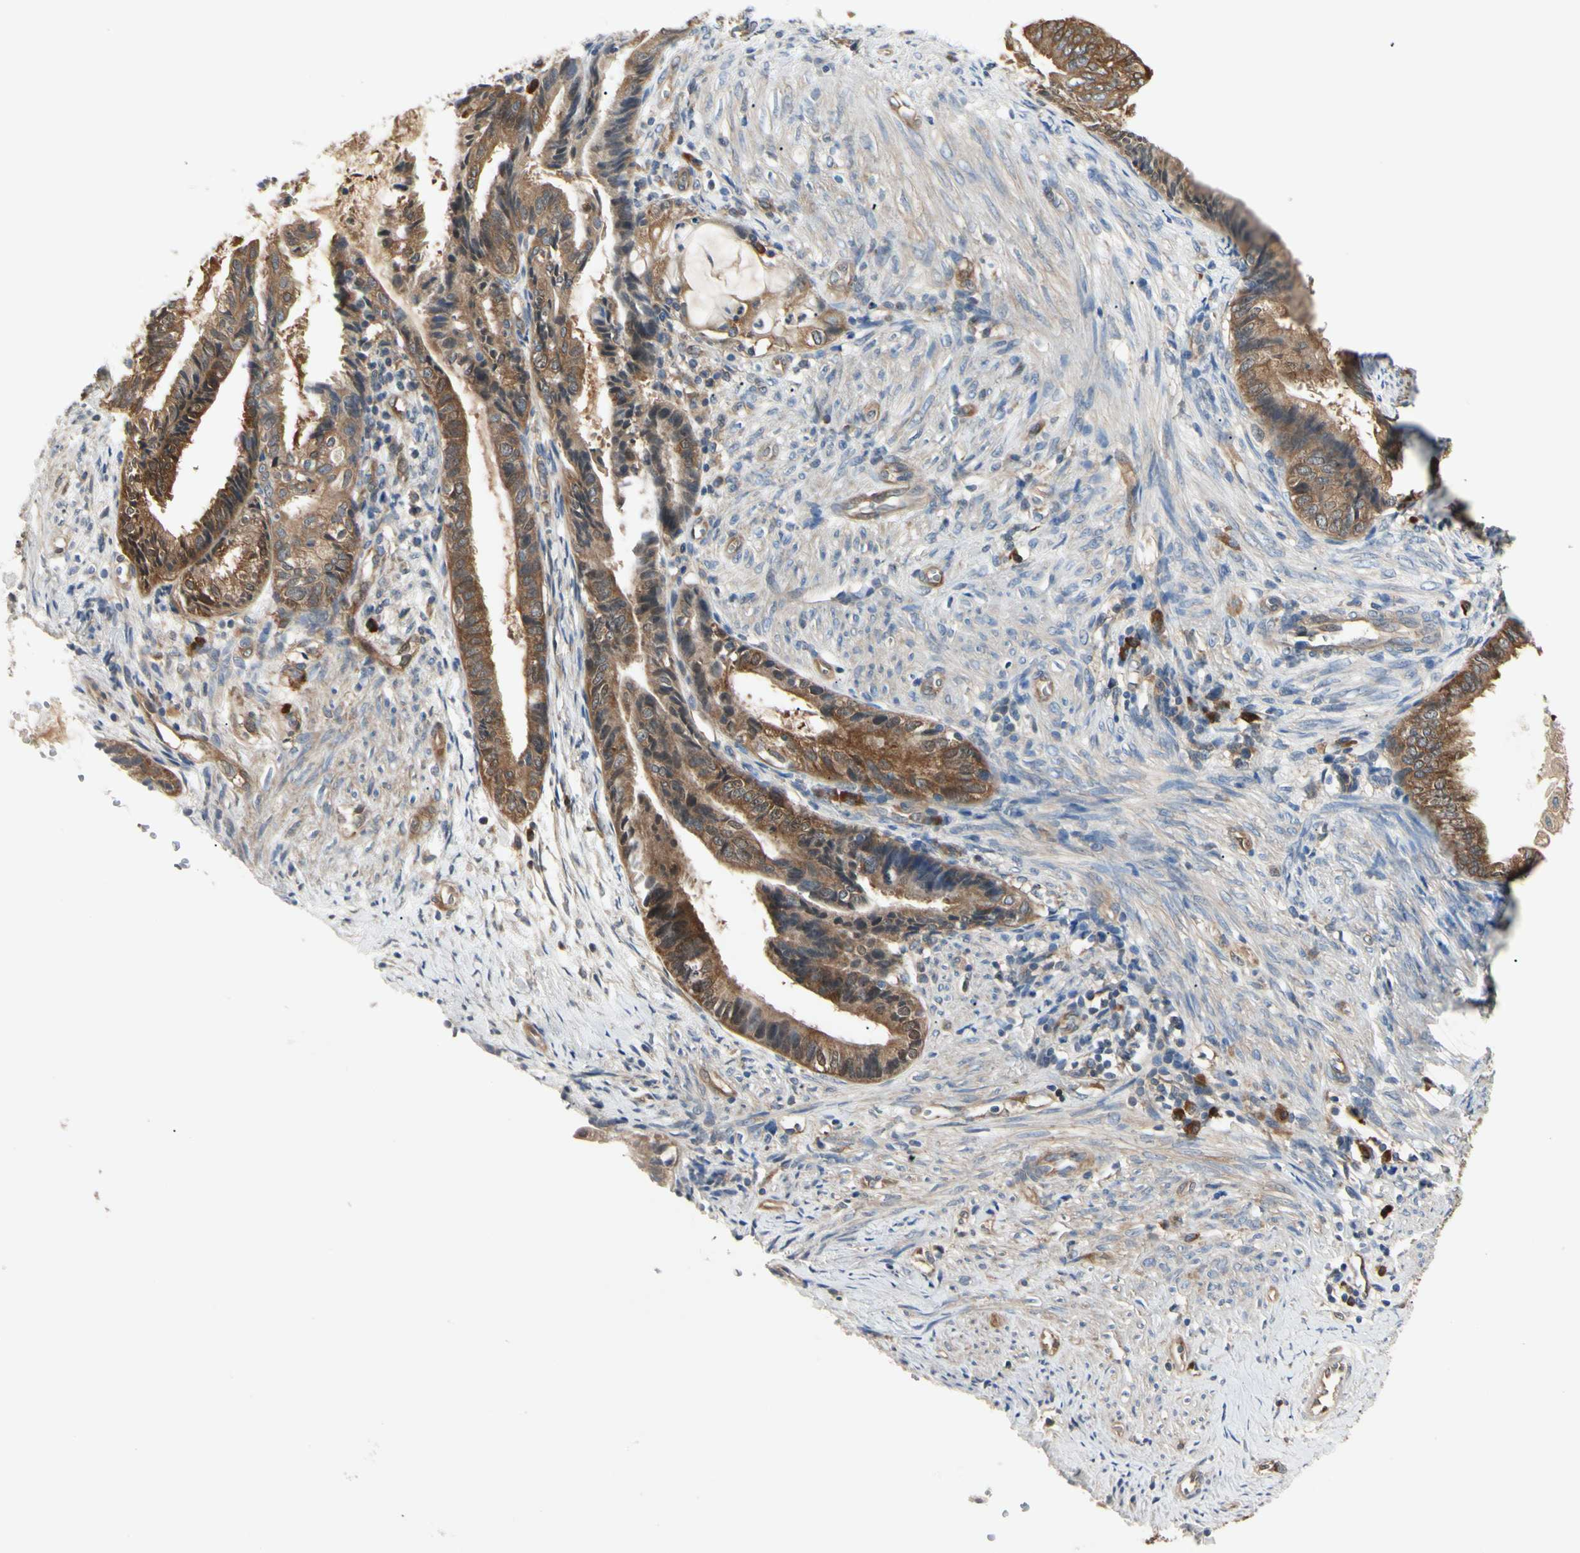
{"staining": {"intensity": "strong", "quantity": ">75%", "location": "cytoplasmic/membranous"}, "tissue": "endometrial cancer", "cell_type": "Tumor cells", "image_type": "cancer", "snomed": [{"axis": "morphology", "description": "Adenocarcinoma, NOS"}, {"axis": "topography", "description": "Endometrium"}], "caption": "High-power microscopy captured an IHC micrograph of adenocarcinoma (endometrial), revealing strong cytoplasmic/membranous staining in approximately >75% of tumor cells. (DAB IHC with brightfield microscopy, high magnification).", "gene": "NME1-NME2", "patient": {"sex": "female", "age": 86}}